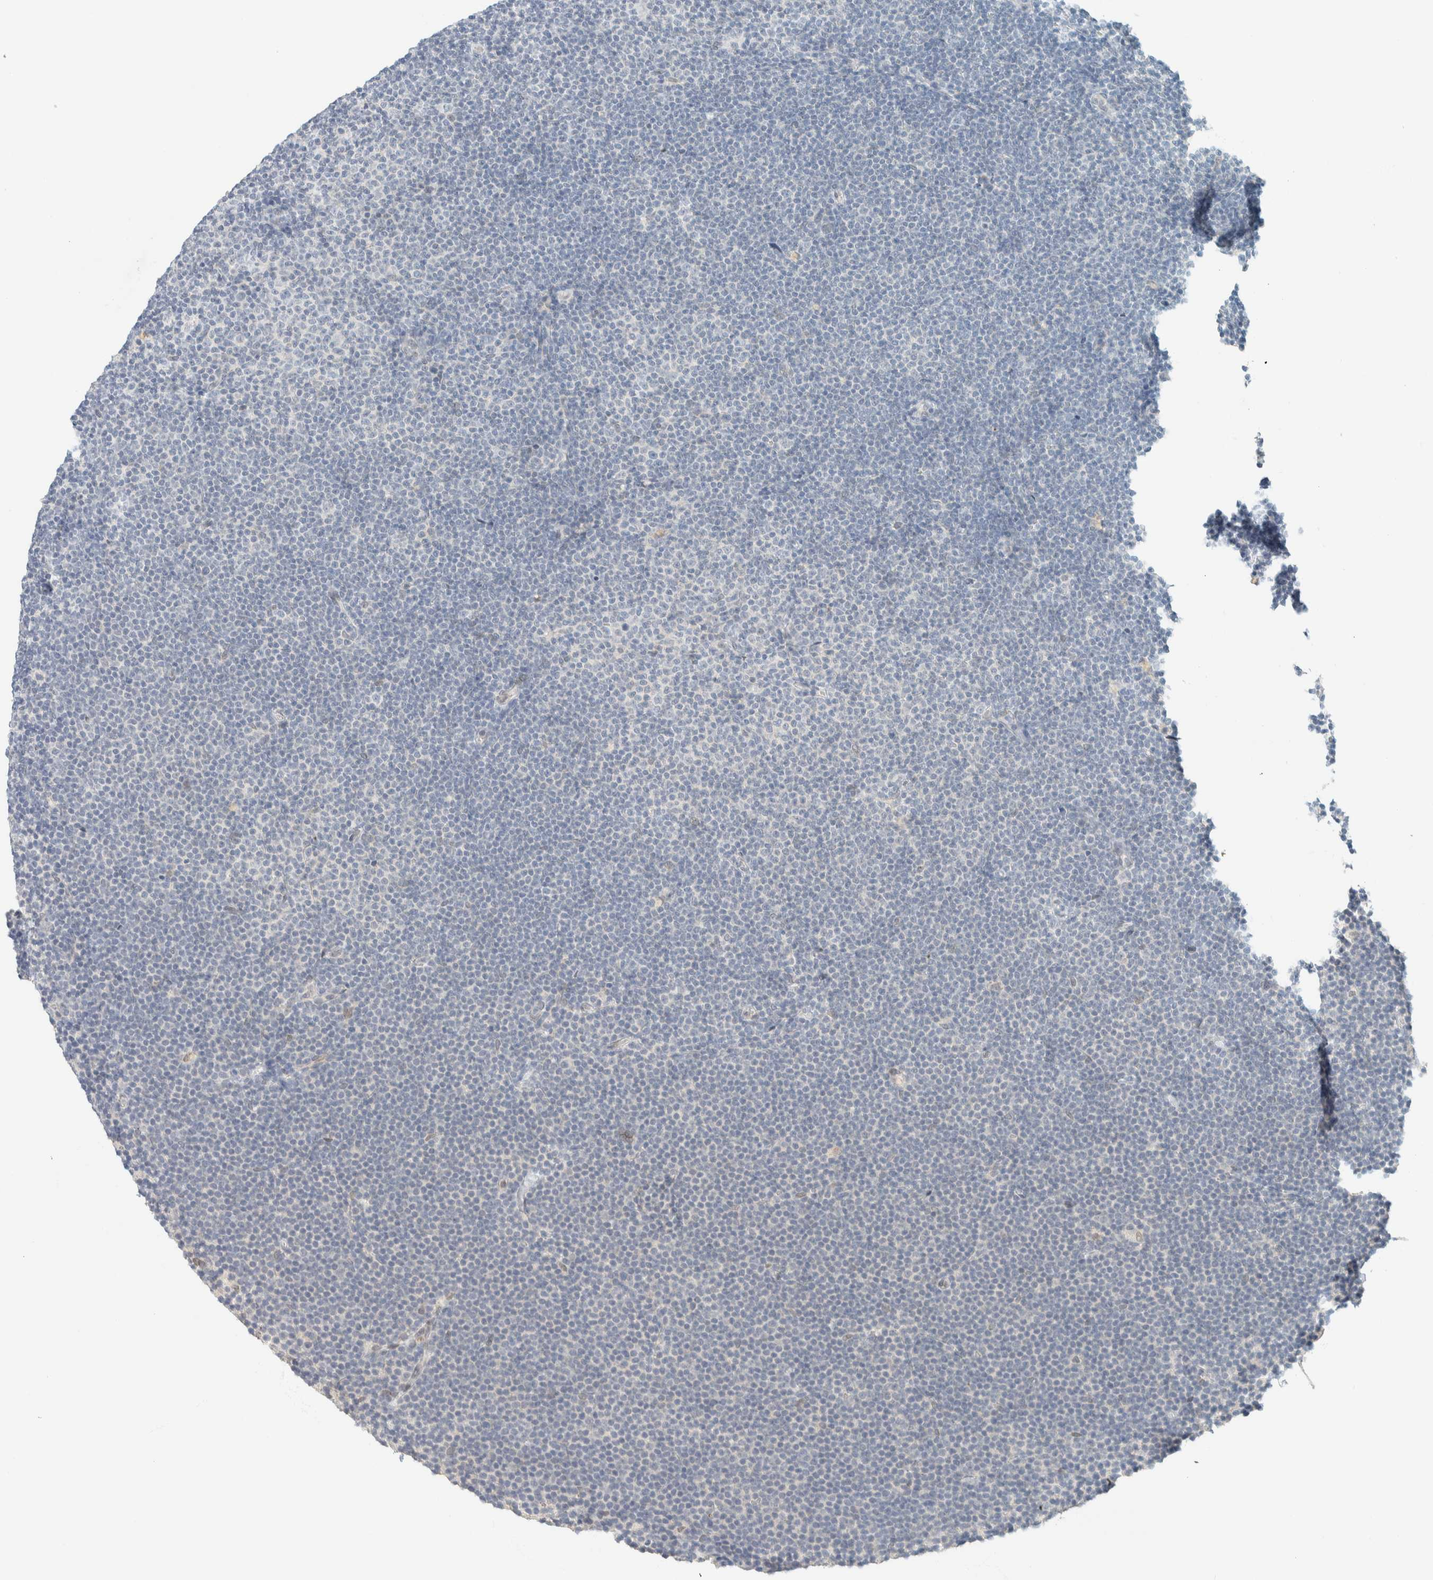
{"staining": {"intensity": "negative", "quantity": "none", "location": "none"}, "tissue": "lymphoma", "cell_type": "Tumor cells", "image_type": "cancer", "snomed": [{"axis": "morphology", "description": "Malignant lymphoma, non-Hodgkin's type, Low grade"}, {"axis": "topography", "description": "Lymph node"}], "caption": "Histopathology image shows no protein positivity in tumor cells of malignant lymphoma, non-Hodgkin's type (low-grade) tissue.", "gene": "C1QTNF12", "patient": {"sex": "female", "age": 53}}